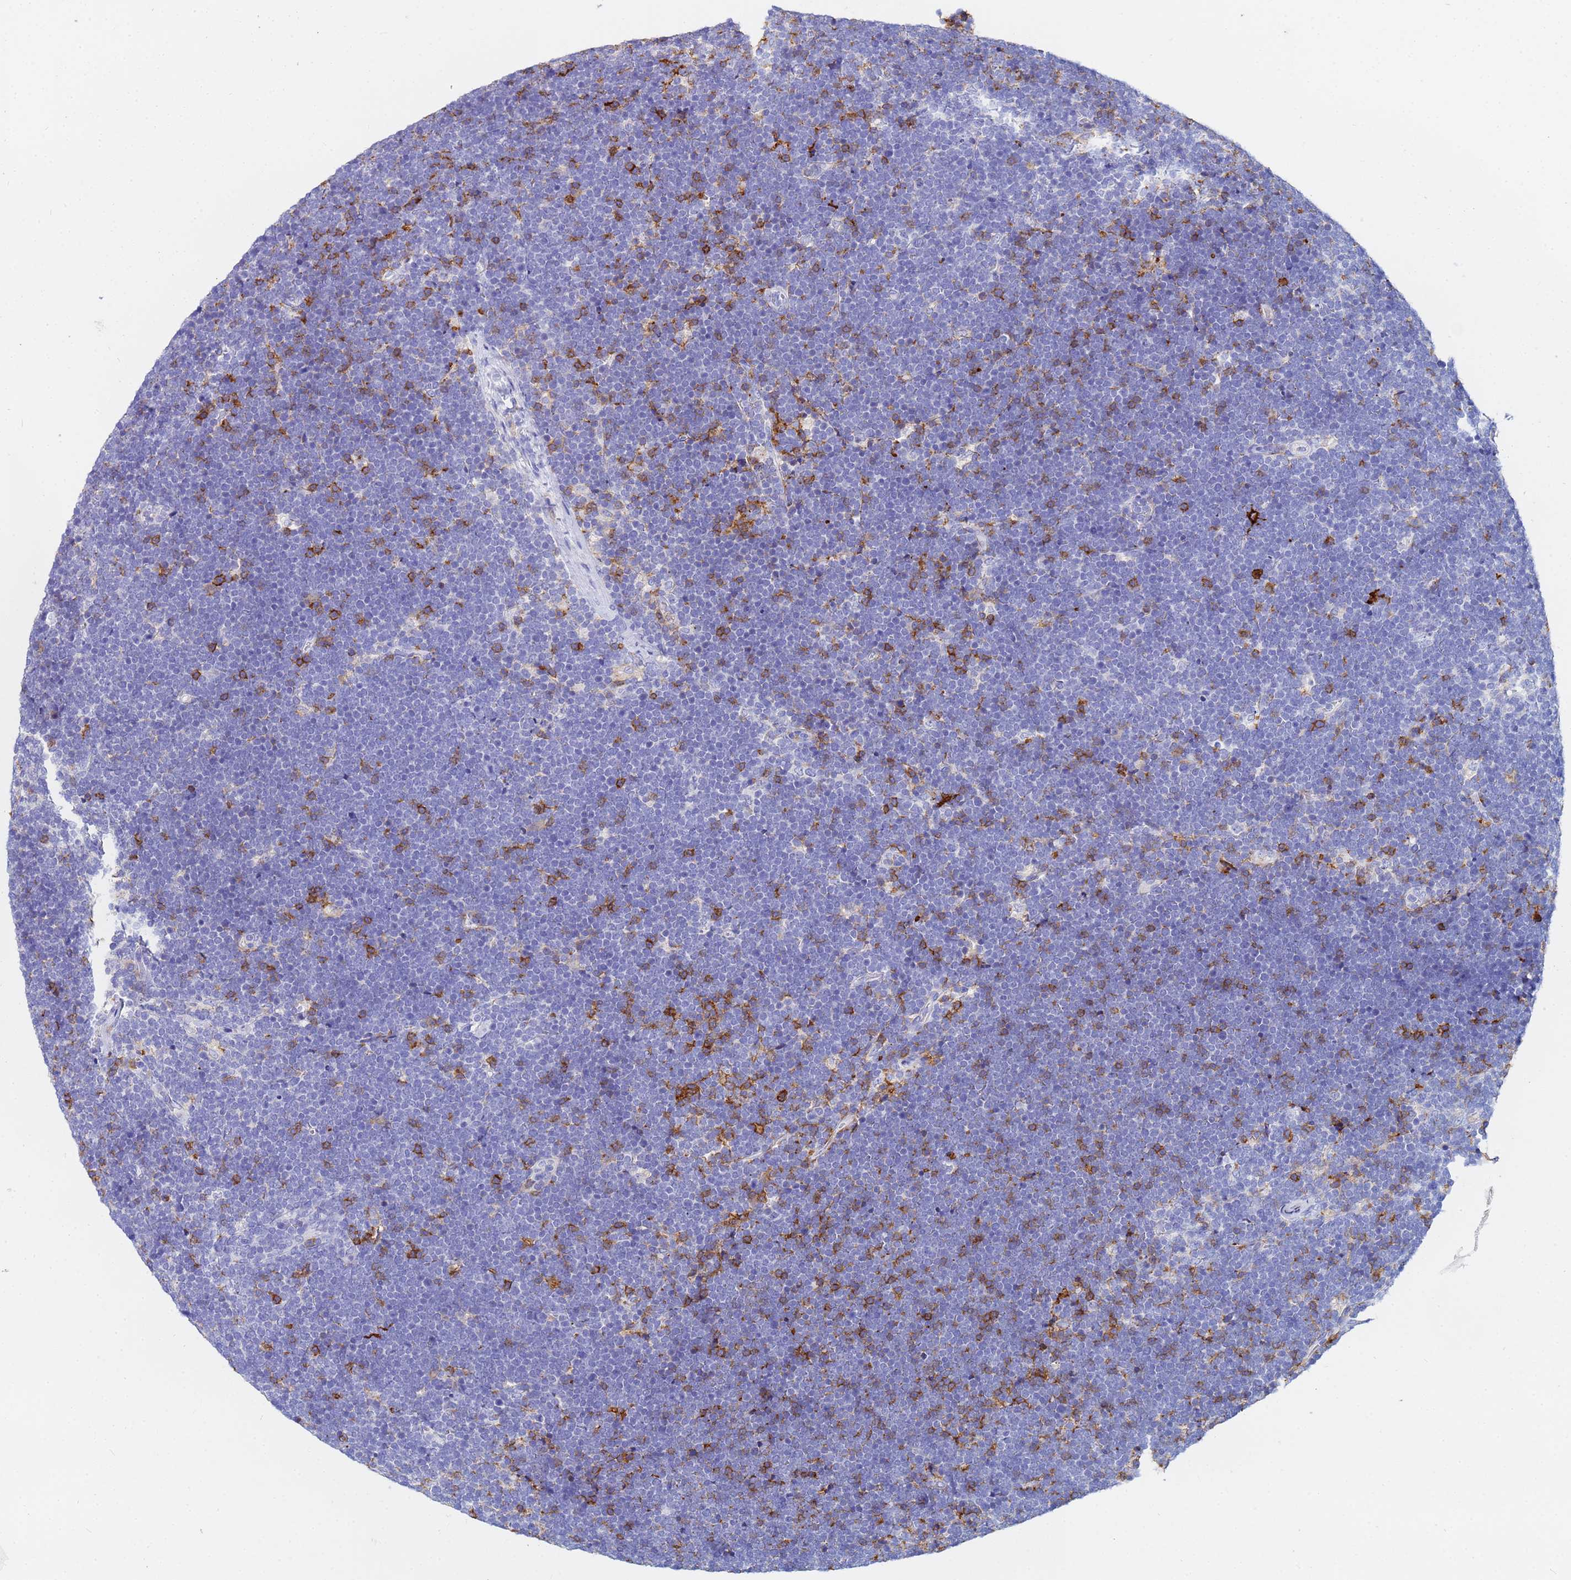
{"staining": {"intensity": "negative", "quantity": "none", "location": "none"}, "tissue": "lymphoma", "cell_type": "Tumor cells", "image_type": "cancer", "snomed": [{"axis": "morphology", "description": "Malignant lymphoma, non-Hodgkin's type, High grade"}, {"axis": "topography", "description": "Lymph node"}], "caption": "This image is of lymphoma stained with IHC to label a protein in brown with the nuclei are counter-stained blue. There is no positivity in tumor cells.", "gene": "BASP1", "patient": {"sex": "male", "age": 13}}